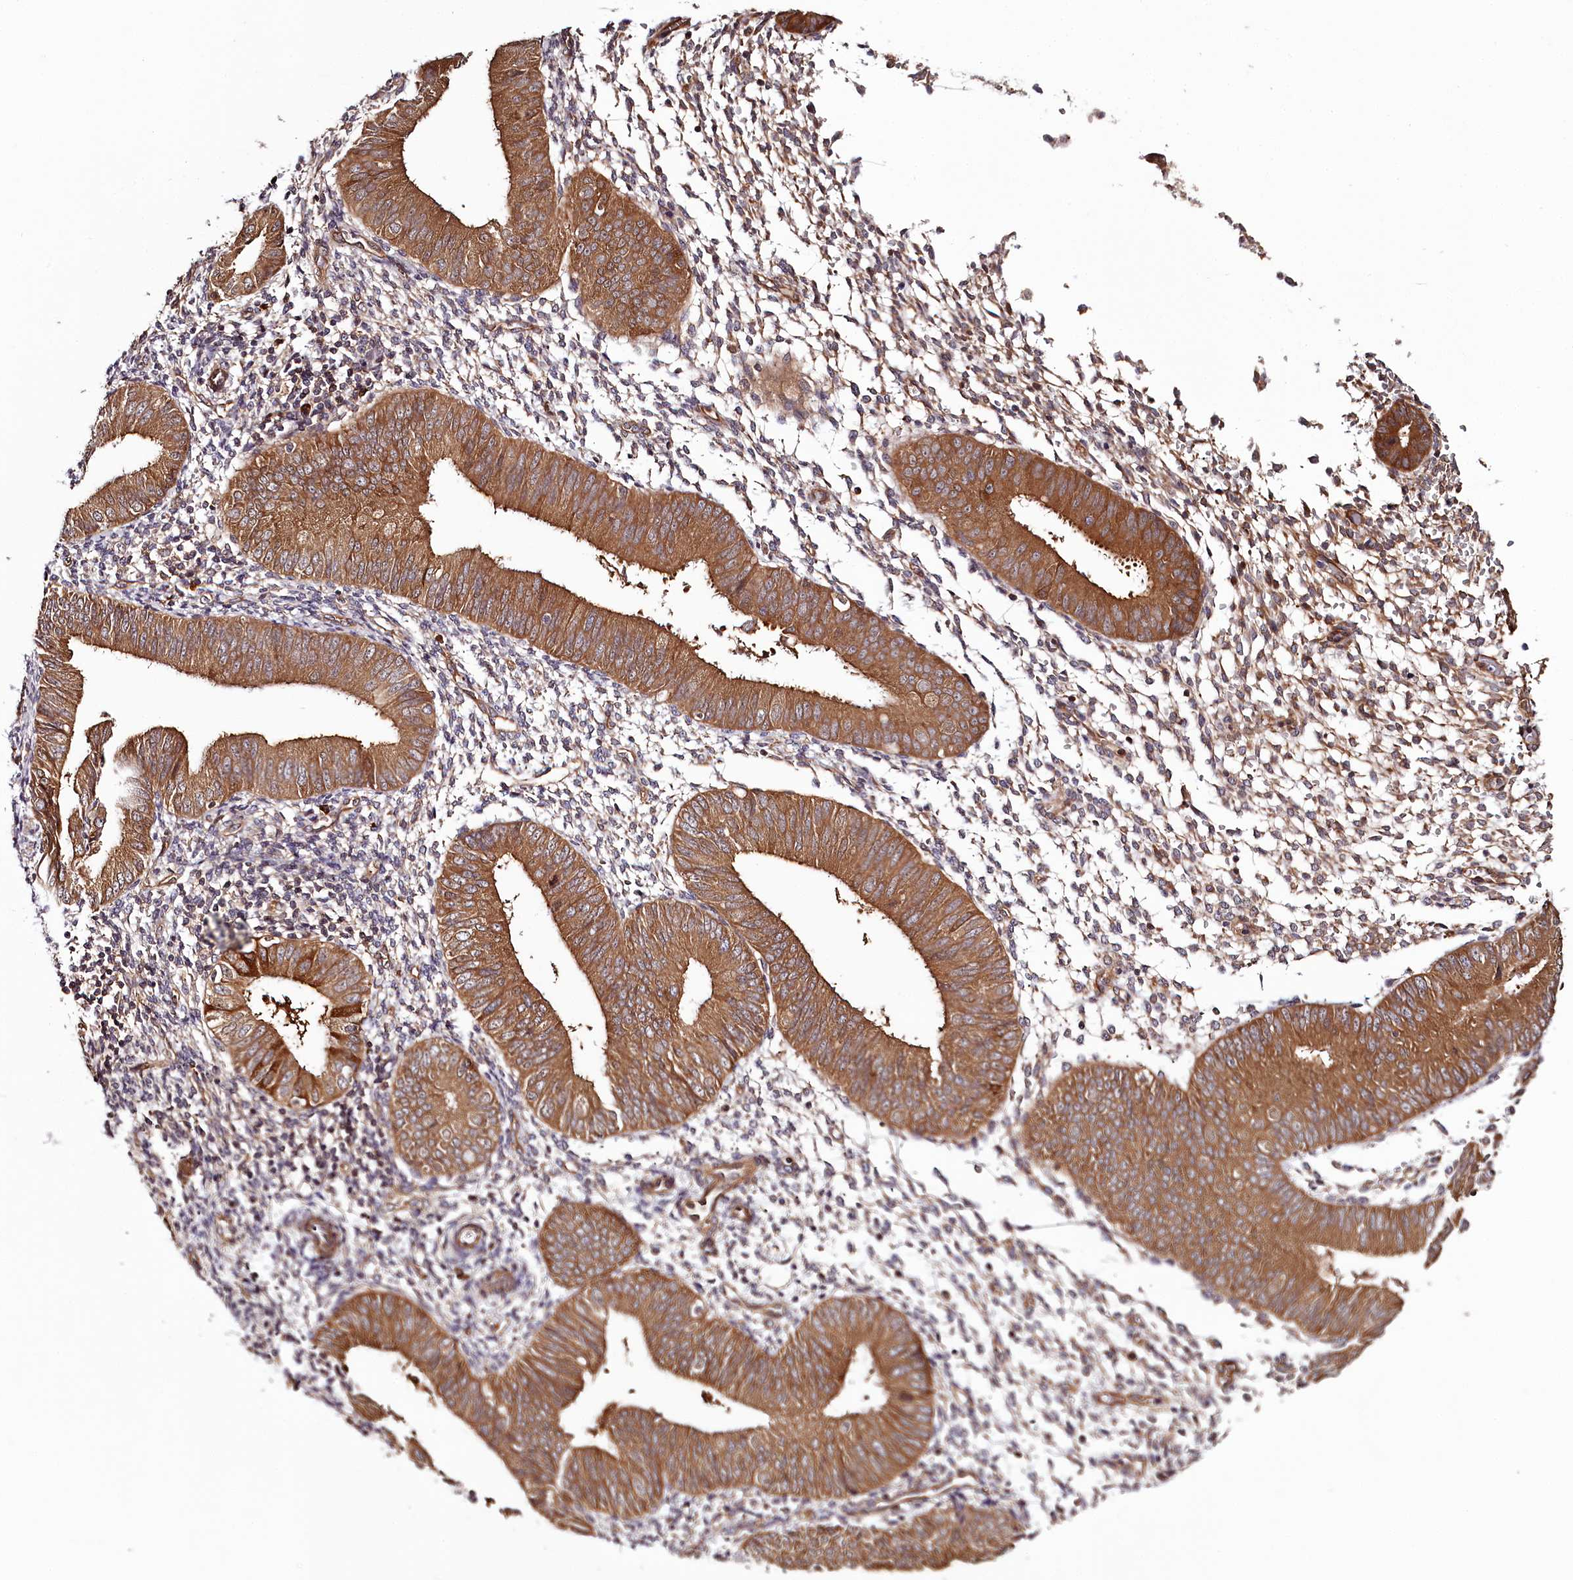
{"staining": {"intensity": "moderate", "quantity": "<25%", "location": "cytoplasmic/membranous"}, "tissue": "endometrium", "cell_type": "Cells in endometrial stroma", "image_type": "normal", "snomed": [{"axis": "morphology", "description": "Normal tissue, NOS"}, {"axis": "topography", "description": "Uterus"}, {"axis": "topography", "description": "Endometrium"}], "caption": "DAB (3,3'-diaminobenzidine) immunohistochemical staining of normal human endometrium reveals moderate cytoplasmic/membranous protein staining in about <25% of cells in endometrial stroma.", "gene": "TARS1", "patient": {"sex": "female", "age": 48}}